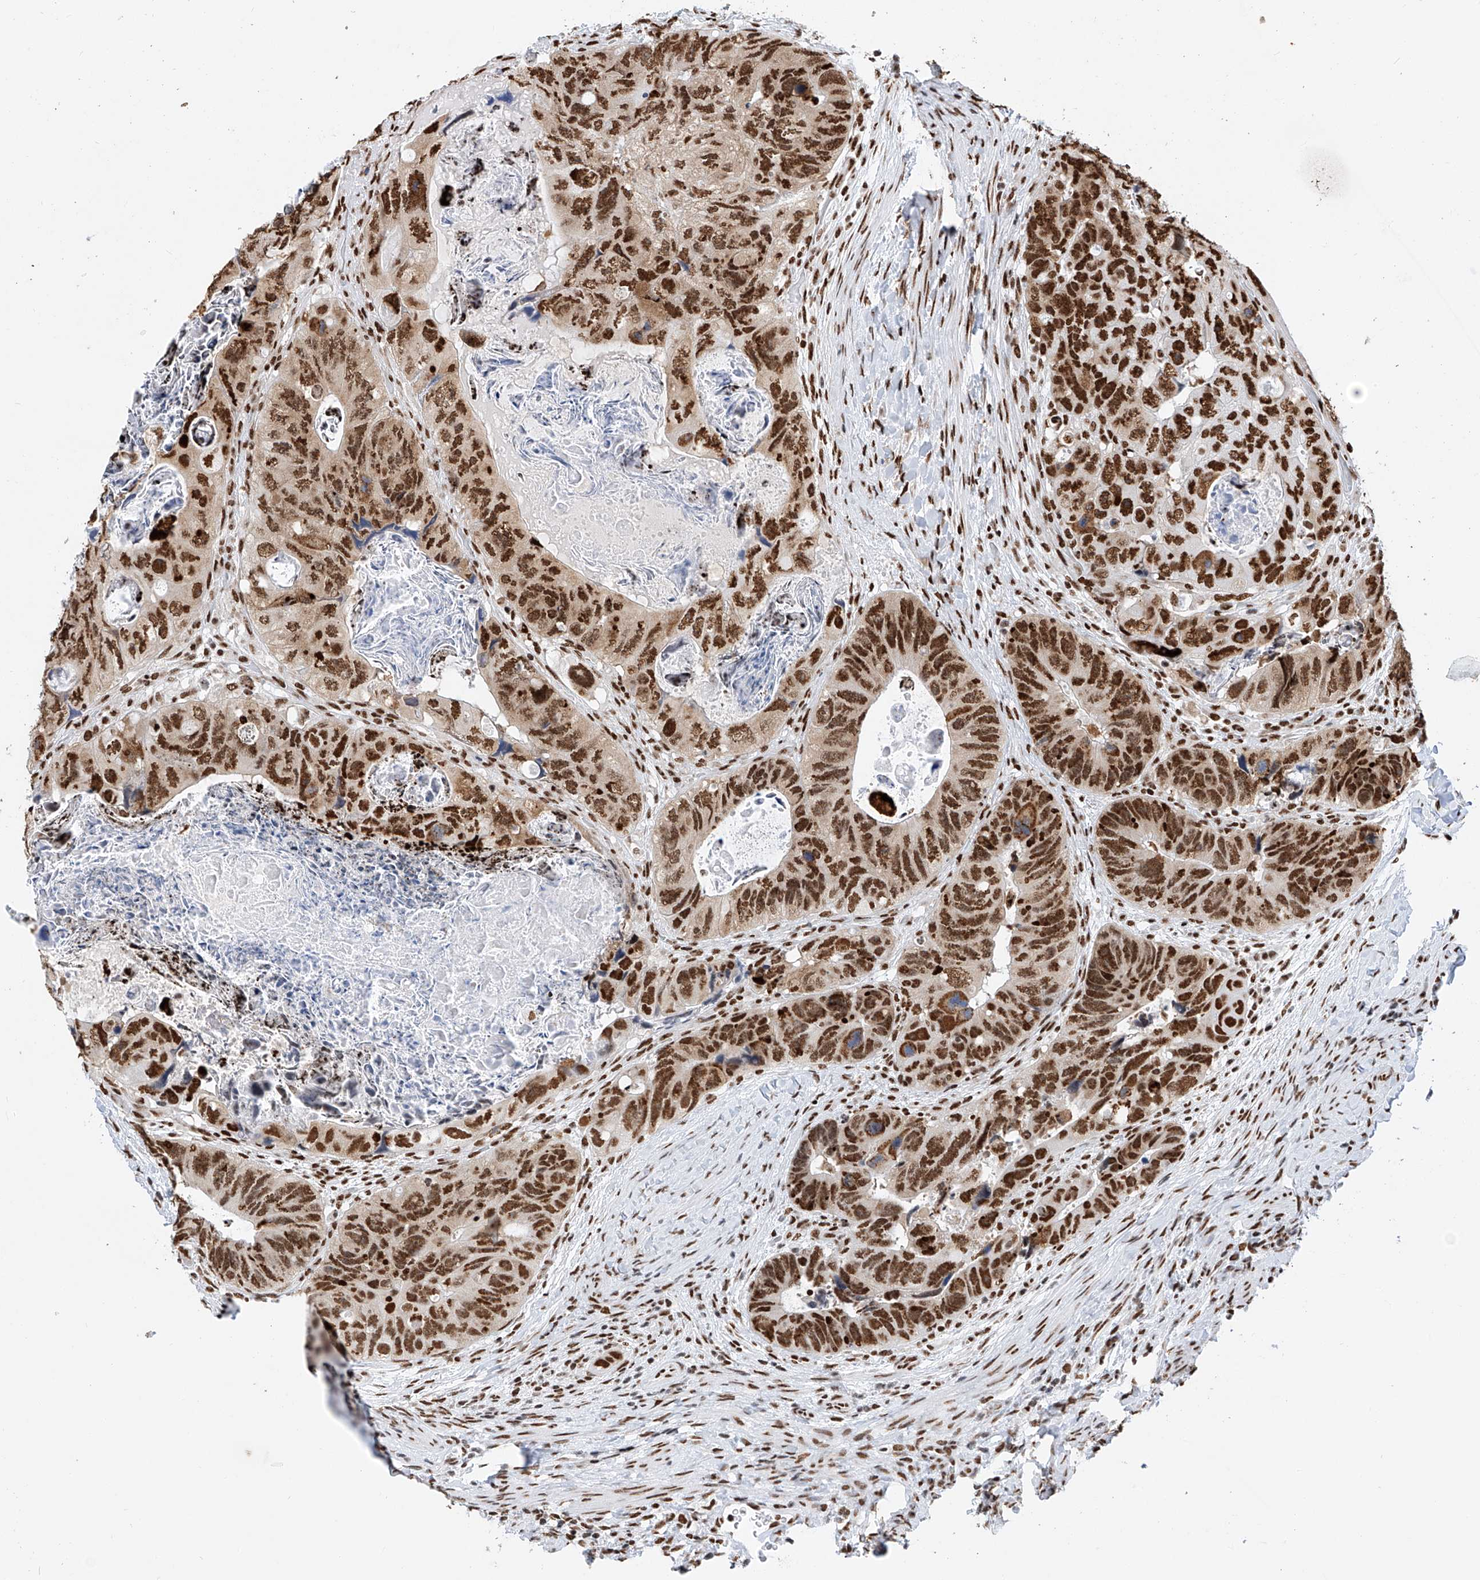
{"staining": {"intensity": "strong", "quantity": "25%-75%", "location": "nuclear"}, "tissue": "colorectal cancer", "cell_type": "Tumor cells", "image_type": "cancer", "snomed": [{"axis": "morphology", "description": "Adenocarcinoma, NOS"}, {"axis": "topography", "description": "Rectum"}], "caption": "This is a micrograph of immunohistochemistry staining of colorectal cancer (adenocarcinoma), which shows strong positivity in the nuclear of tumor cells.", "gene": "SRSF6", "patient": {"sex": "male", "age": 59}}